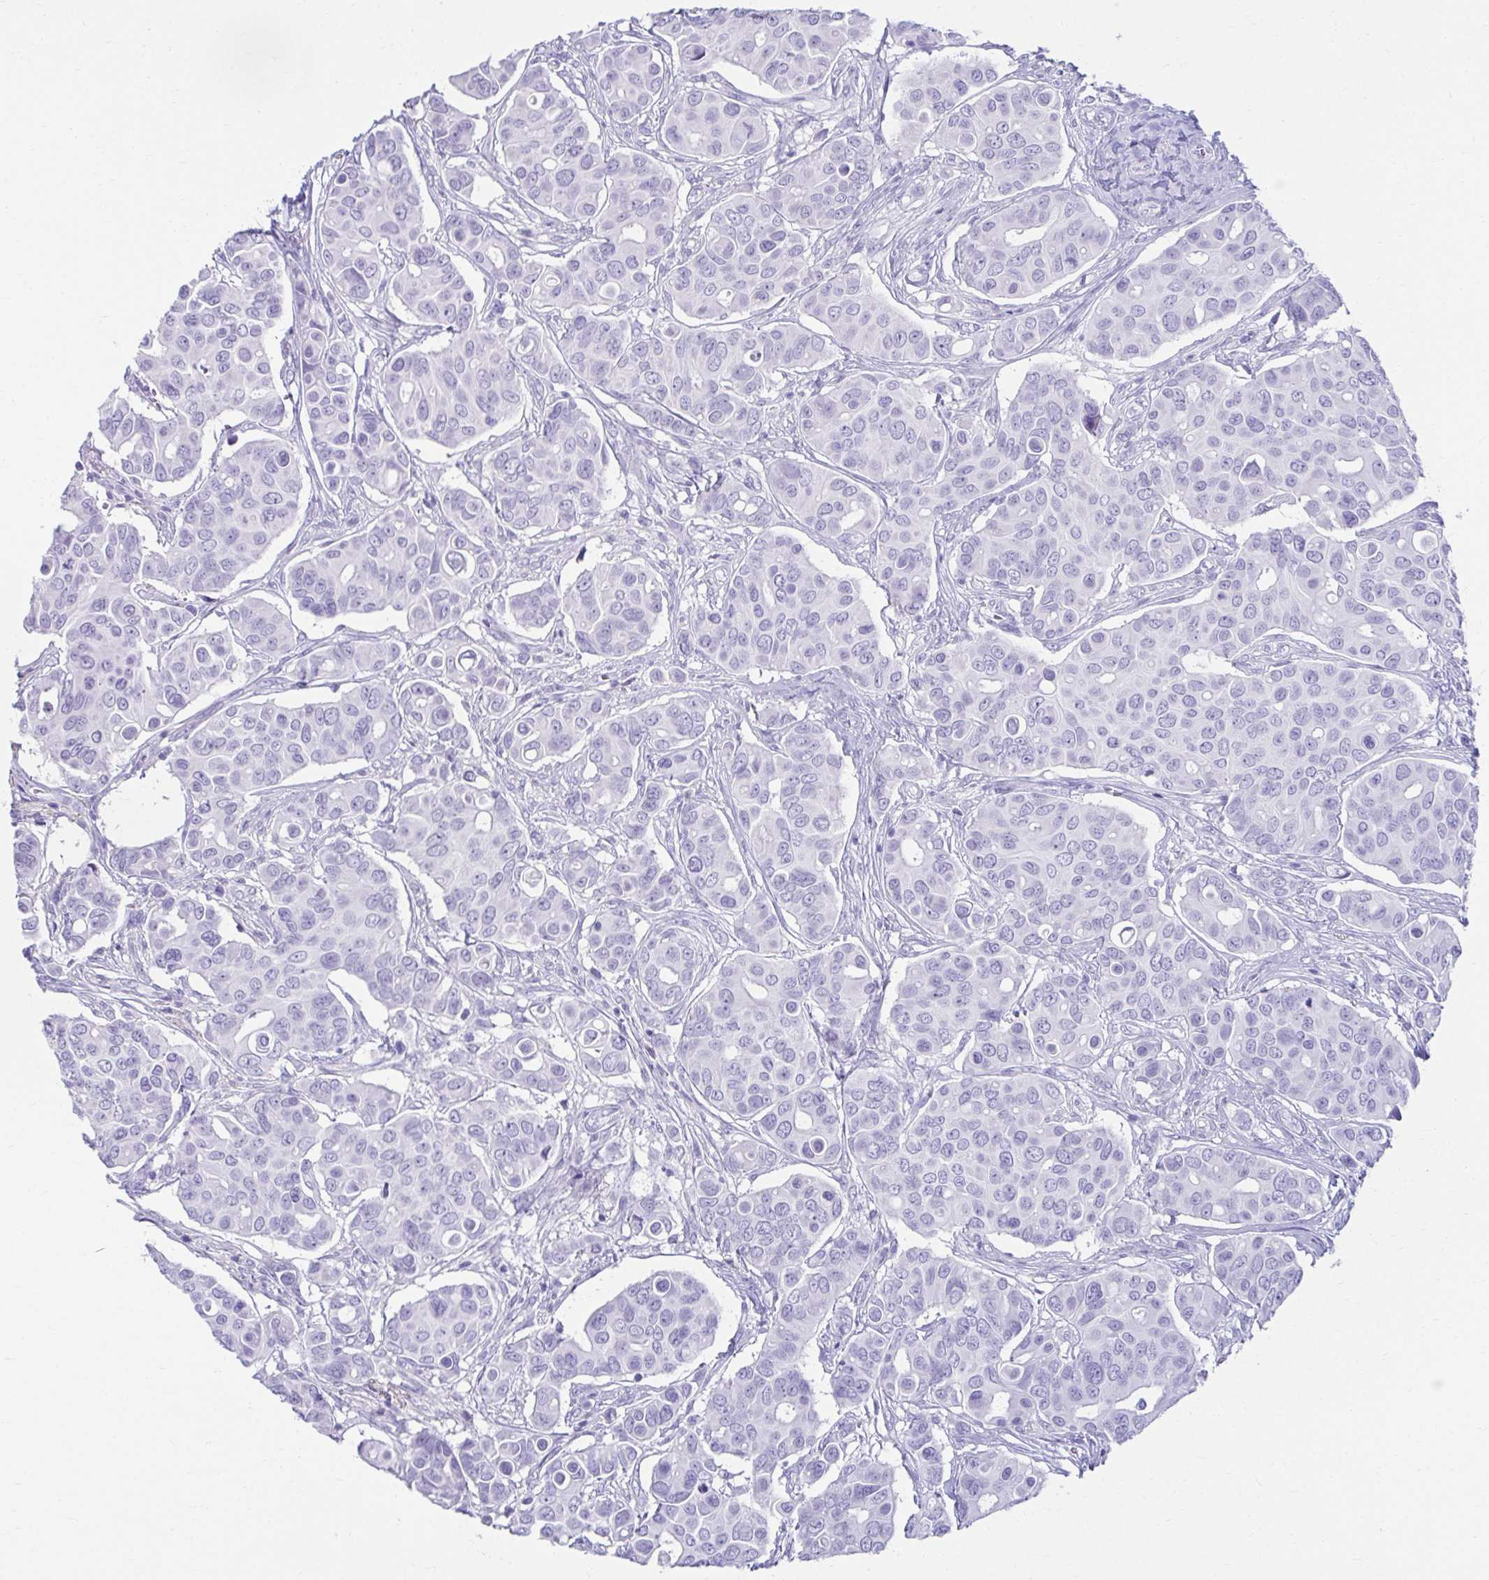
{"staining": {"intensity": "negative", "quantity": "none", "location": "none"}, "tissue": "breast cancer", "cell_type": "Tumor cells", "image_type": "cancer", "snomed": [{"axis": "morphology", "description": "Normal tissue, NOS"}, {"axis": "morphology", "description": "Duct carcinoma"}, {"axis": "topography", "description": "Skin"}, {"axis": "topography", "description": "Breast"}], "caption": "High magnification brightfield microscopy of breast intraductal carcinoma stained with DAB (brown) and counterstained with hematoxylin (blue): tumor cells show no significant positivity.", "gene": "ATP4B", "patient": {"sex": "female", "age": 54}}